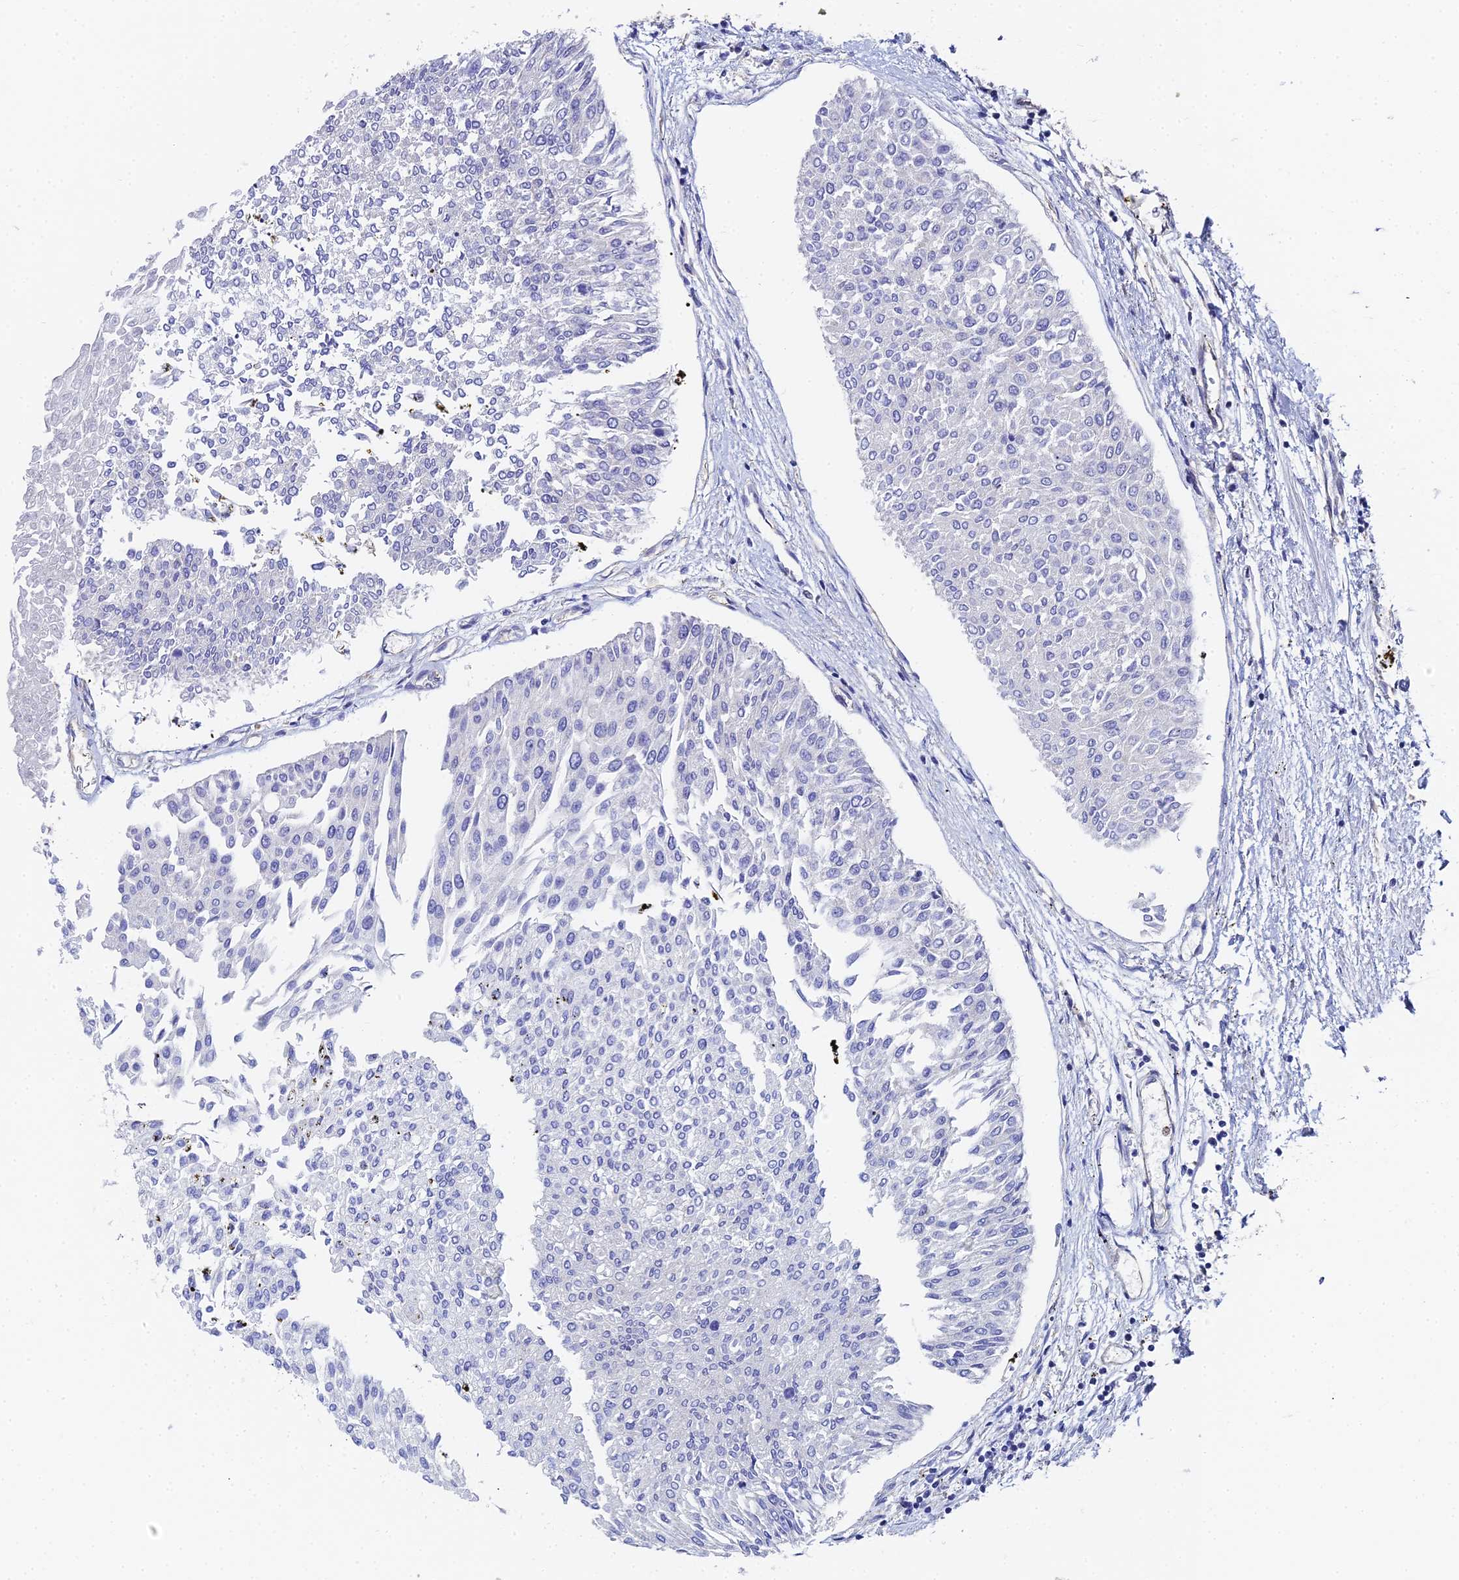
{"staining": {"intensity": "negative", "quantity": "none", "location": "none"}, "tissue": "urothelial cancer", "cell_type": "Tumor cells", "image_type": "cancer", "snomed": [{"axis": "morphology", "description": "Urothelial carcinoma, Low grade"}, {"axis": "topography", "description": "Urinary bladder"}], "caption": "IHC image of human low-grade urothelial carcinoma stained for a protein (brown), which displays no staining in tumor cells.", "gene": "ENSG00000268674", "patient": {"sex": "male", "age": 67}}